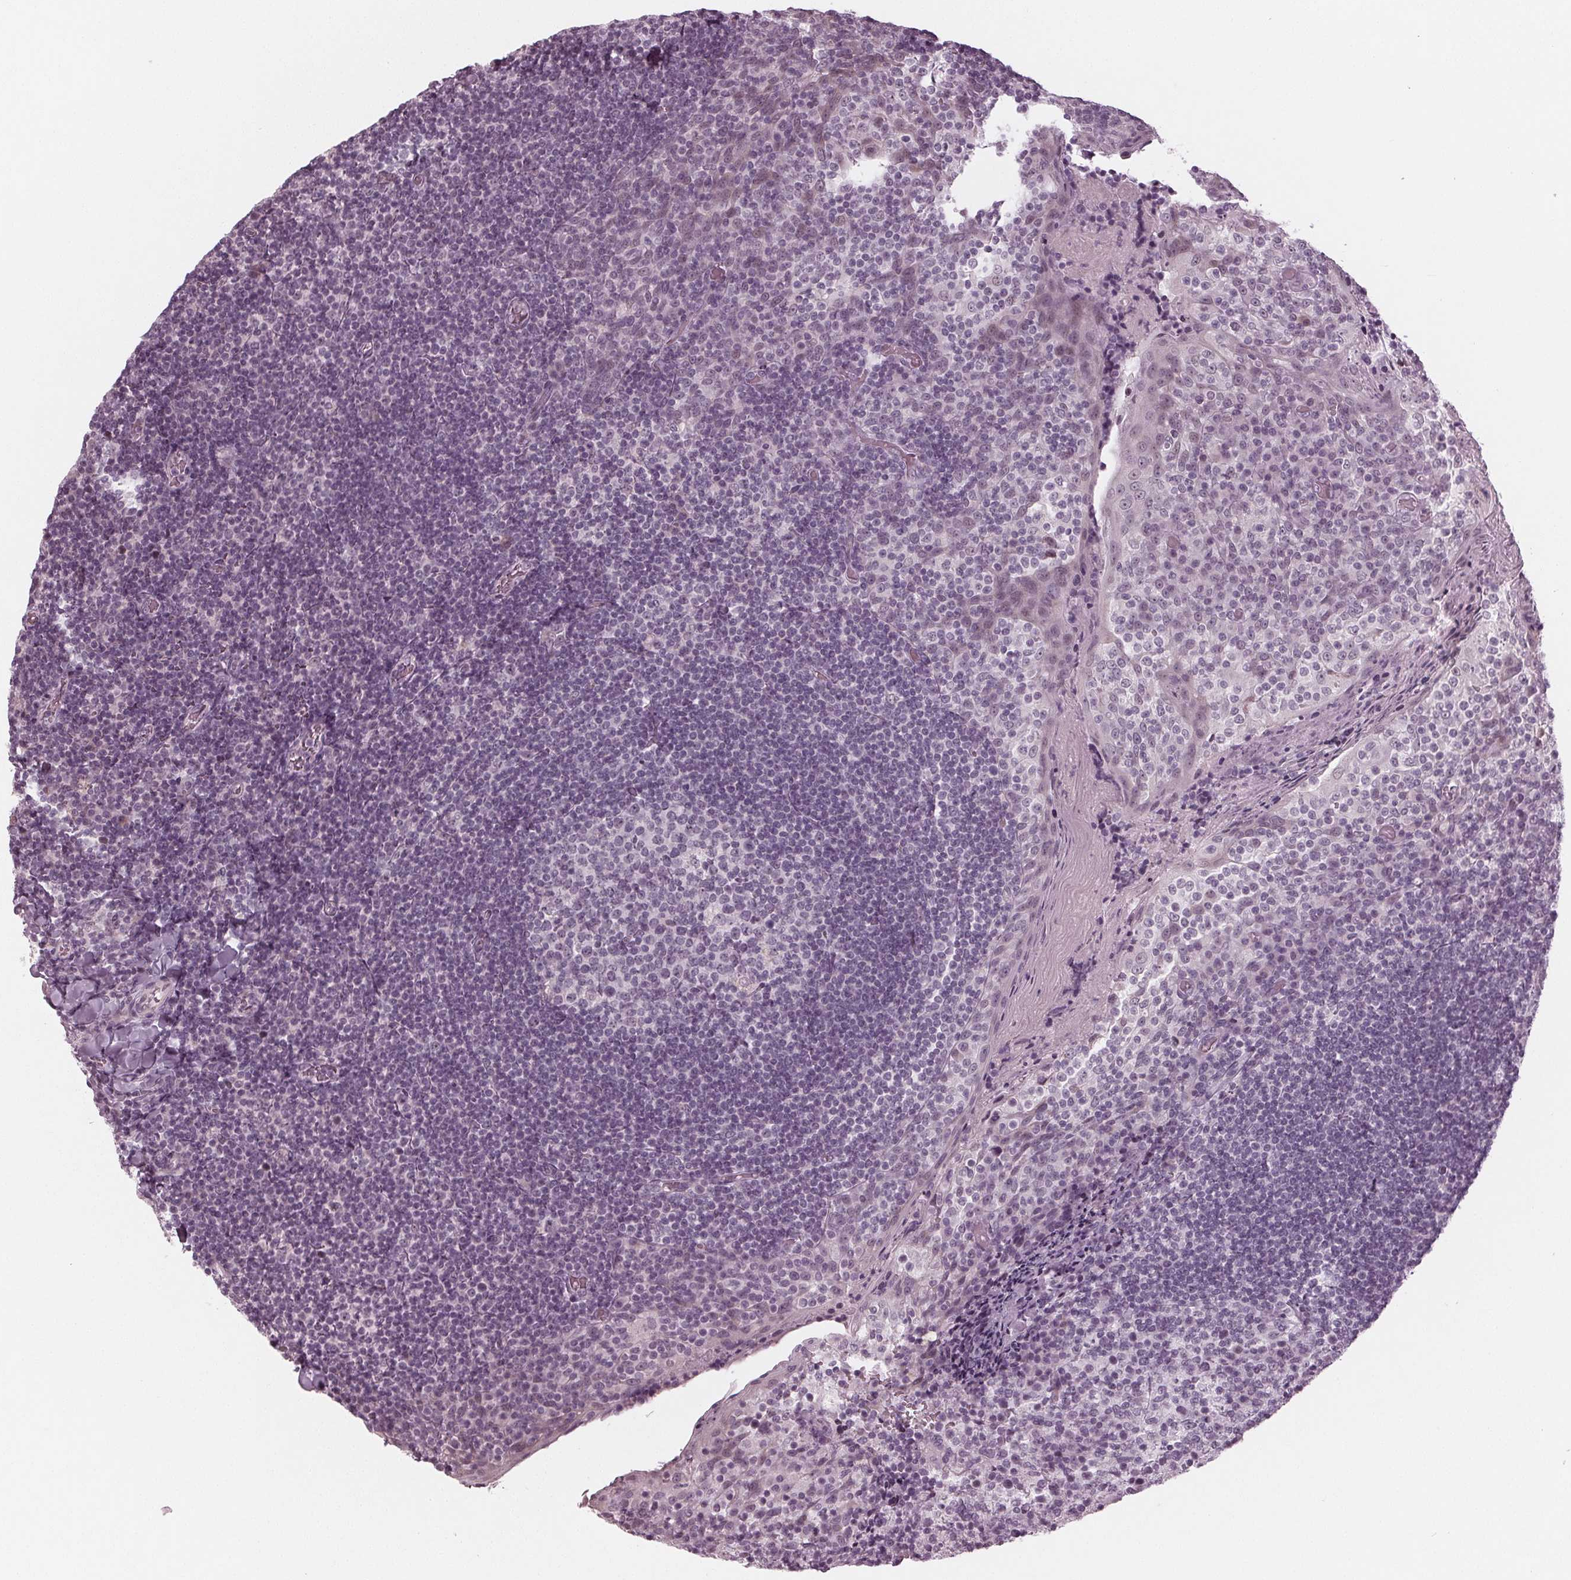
{"staining": {"intensity": "negative", "quantity": "none", "location": "none"}, "tissue": "tonsil", "cell_type": "Germinal center cells", "image_type": "normal", "snomed": [{"axis": "morphology", "description": "Normal tissue, NOS"}, {"axis": "topography", "description": "Tonsil"}], "caption": "Immunohistochemistry photomicrograph of unremarkable tonsil: tonsil stained with DAB (3,3'-diaminobenzidine) reveals no significant protein expression in germinal center cells. (DAB immunohistochemistry (IHC) visualized using brightfield microscopy, high magnification).", "gene": "ADPRHL1", "patient": {"sex": "female", "age": 10}}